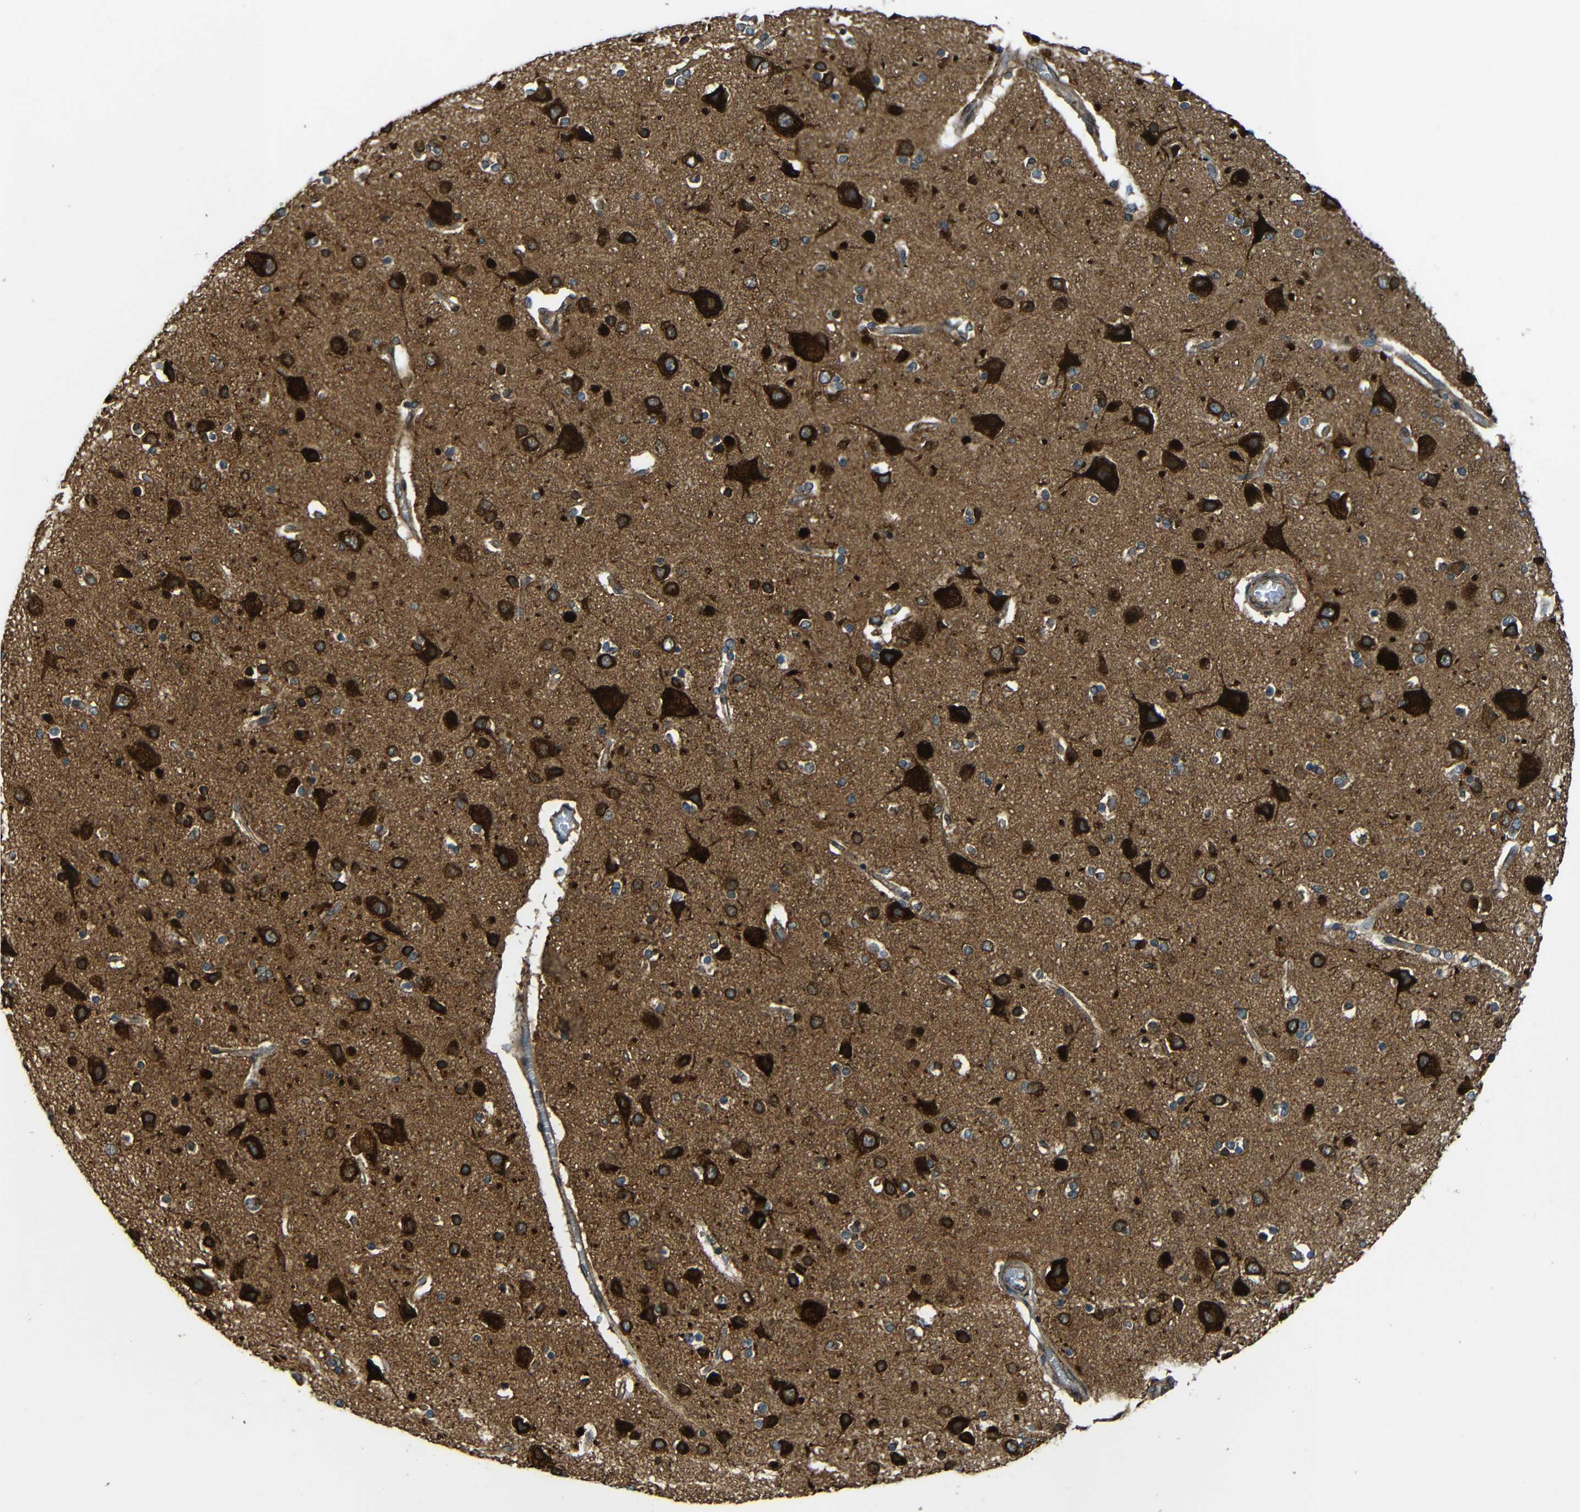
{"staining": {"intensity": "moderate", "quantity": ">75%", "location": "cytoplasmic/membranous"}, "tissue": "cerebral cortex", "cell_type": "Endothelial cells", "image_type": "normal", "snomed": [{"axis": "morphology", "description": "Normal tissue, NOS"}, {"axis": "topography", "description": "Cerebral cortex"}], "caption": "Immunohistochemistry (IHC) of unremarkable cerebral cortex demonstrates medium levels of moderate cytoplasmic/membranous positivity in about >75% of endothelial cells. (IHC, brightfield microscopy, high magnification).", "gene": "VAPB", "patient": {"sex": "female", "age": 54}}